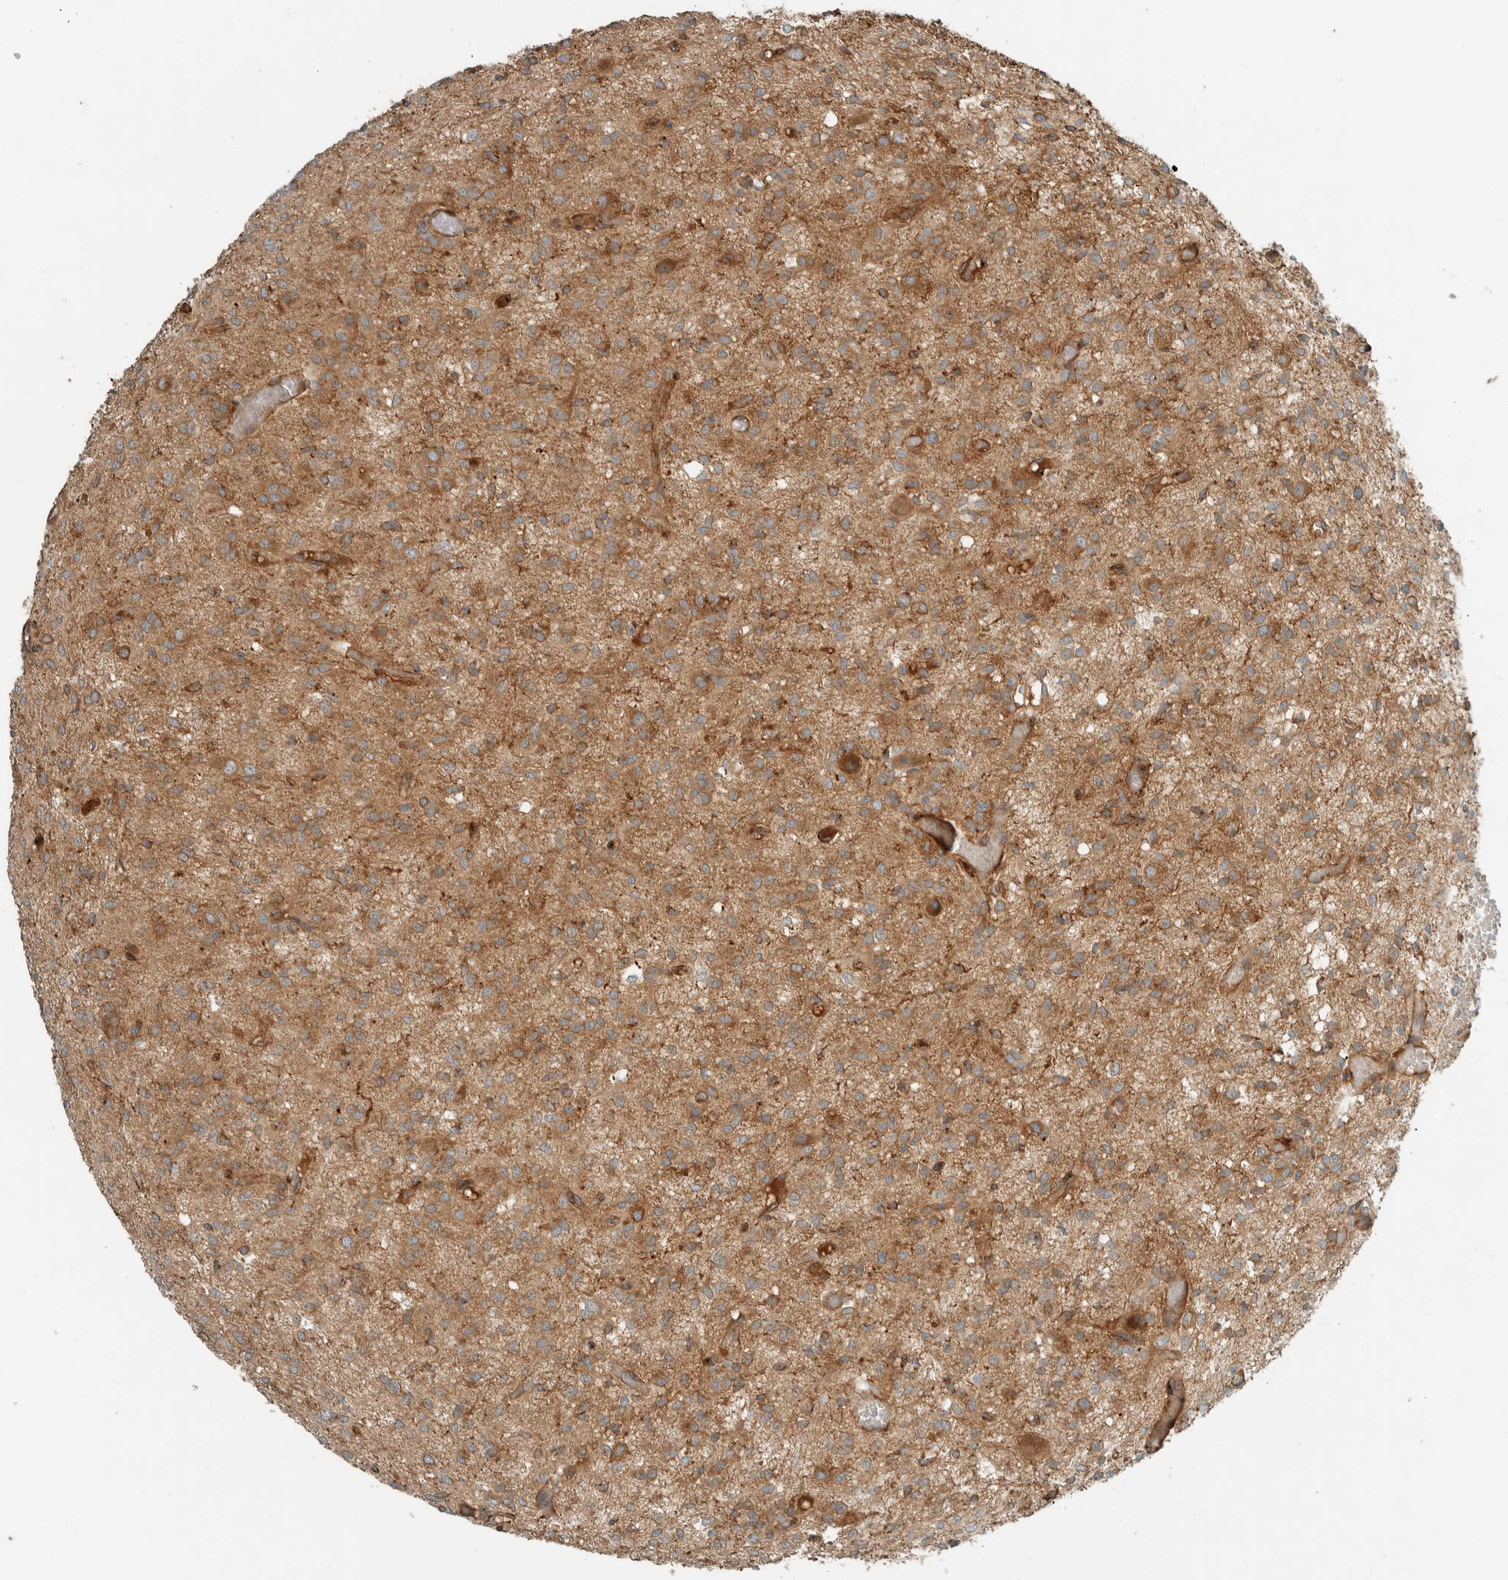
{"staining": {"intensity": "moderate", "quantity": ">75%", "location": "cytoplasmic/membranous"}, "tissue": "glioma", "cell_type": "Tumor cells", "image_type": "cancer", "snomed": [{"axis": "morphology", "description": "Glioma, malignant, High grade"}, {"axis": "topography", "description": "Brain"}], "caption": "Protein staining by immunohistochemistry demonstrates moderate cytoplasmic/membranous expression in about >75% of tumor cells in glioma.", "gene": "EXOC7", "patient": {"sex": "female", "age": 59}}